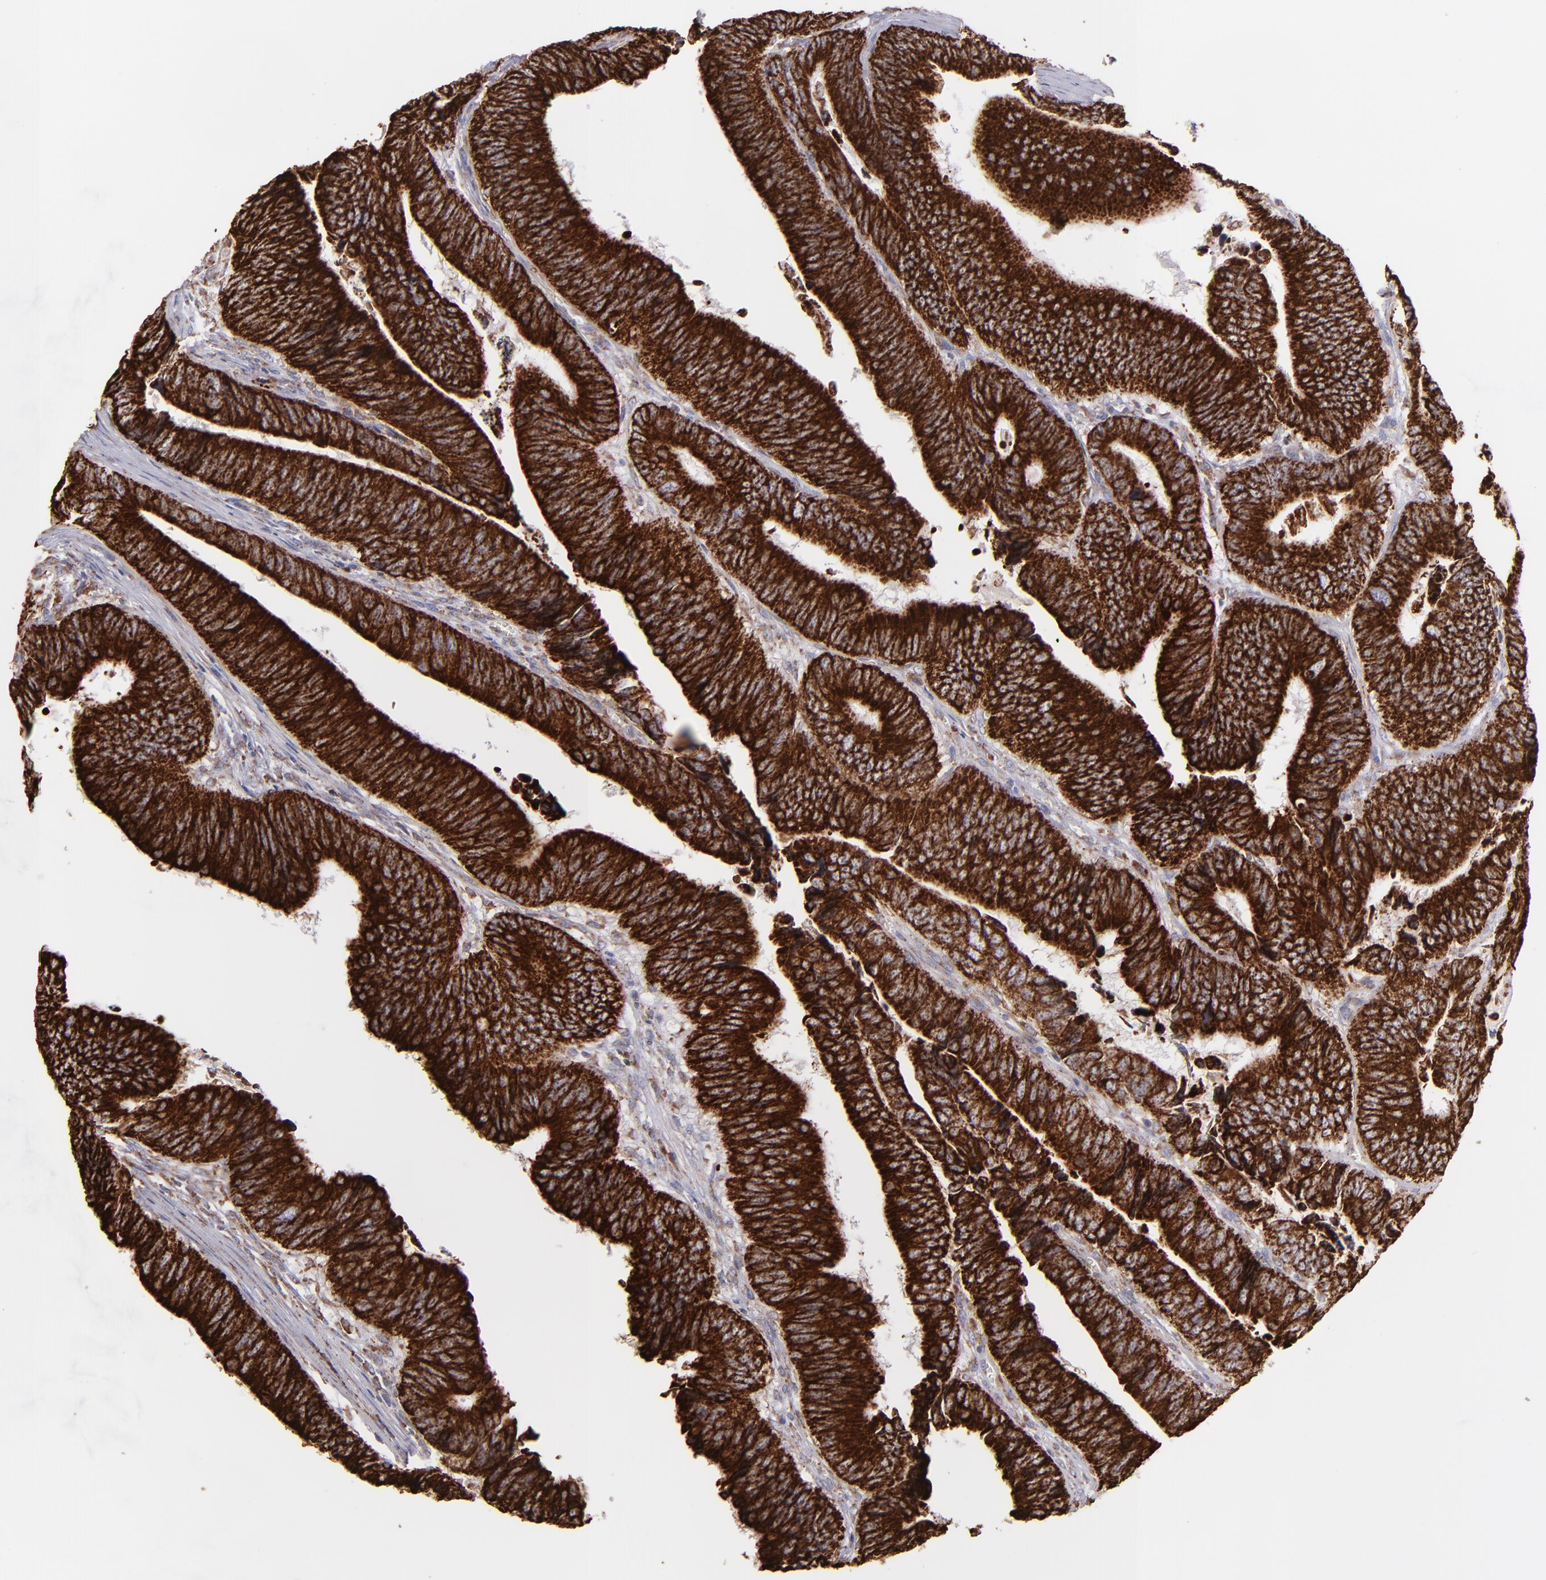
{"staining": {"intensity": "strong", "quantity": ">75%", "location": "cytoplasmic/membranous"}, "tissue": "colorectal cancer", "cell_type": "Tumor cells", "image_type": "cancer", "snomed": [{"axis": "morphology", "description": "Adenocarcinoma, NOS"}, {"axis": "topography", "description": "Colon"}], "caption": "DAB (3,3'-diaminobenzidine) immunohistochemical staining of colorectal cancer (adenocarcinoma) reveals strong cytoplasmic/membranous protein expression in about >75% of tumor cells. Ihc stains the protein of interest in brown and the nuclei are stained blue.", "gene": "MAOB", "patient": {"sex": "male", "age": 72}}